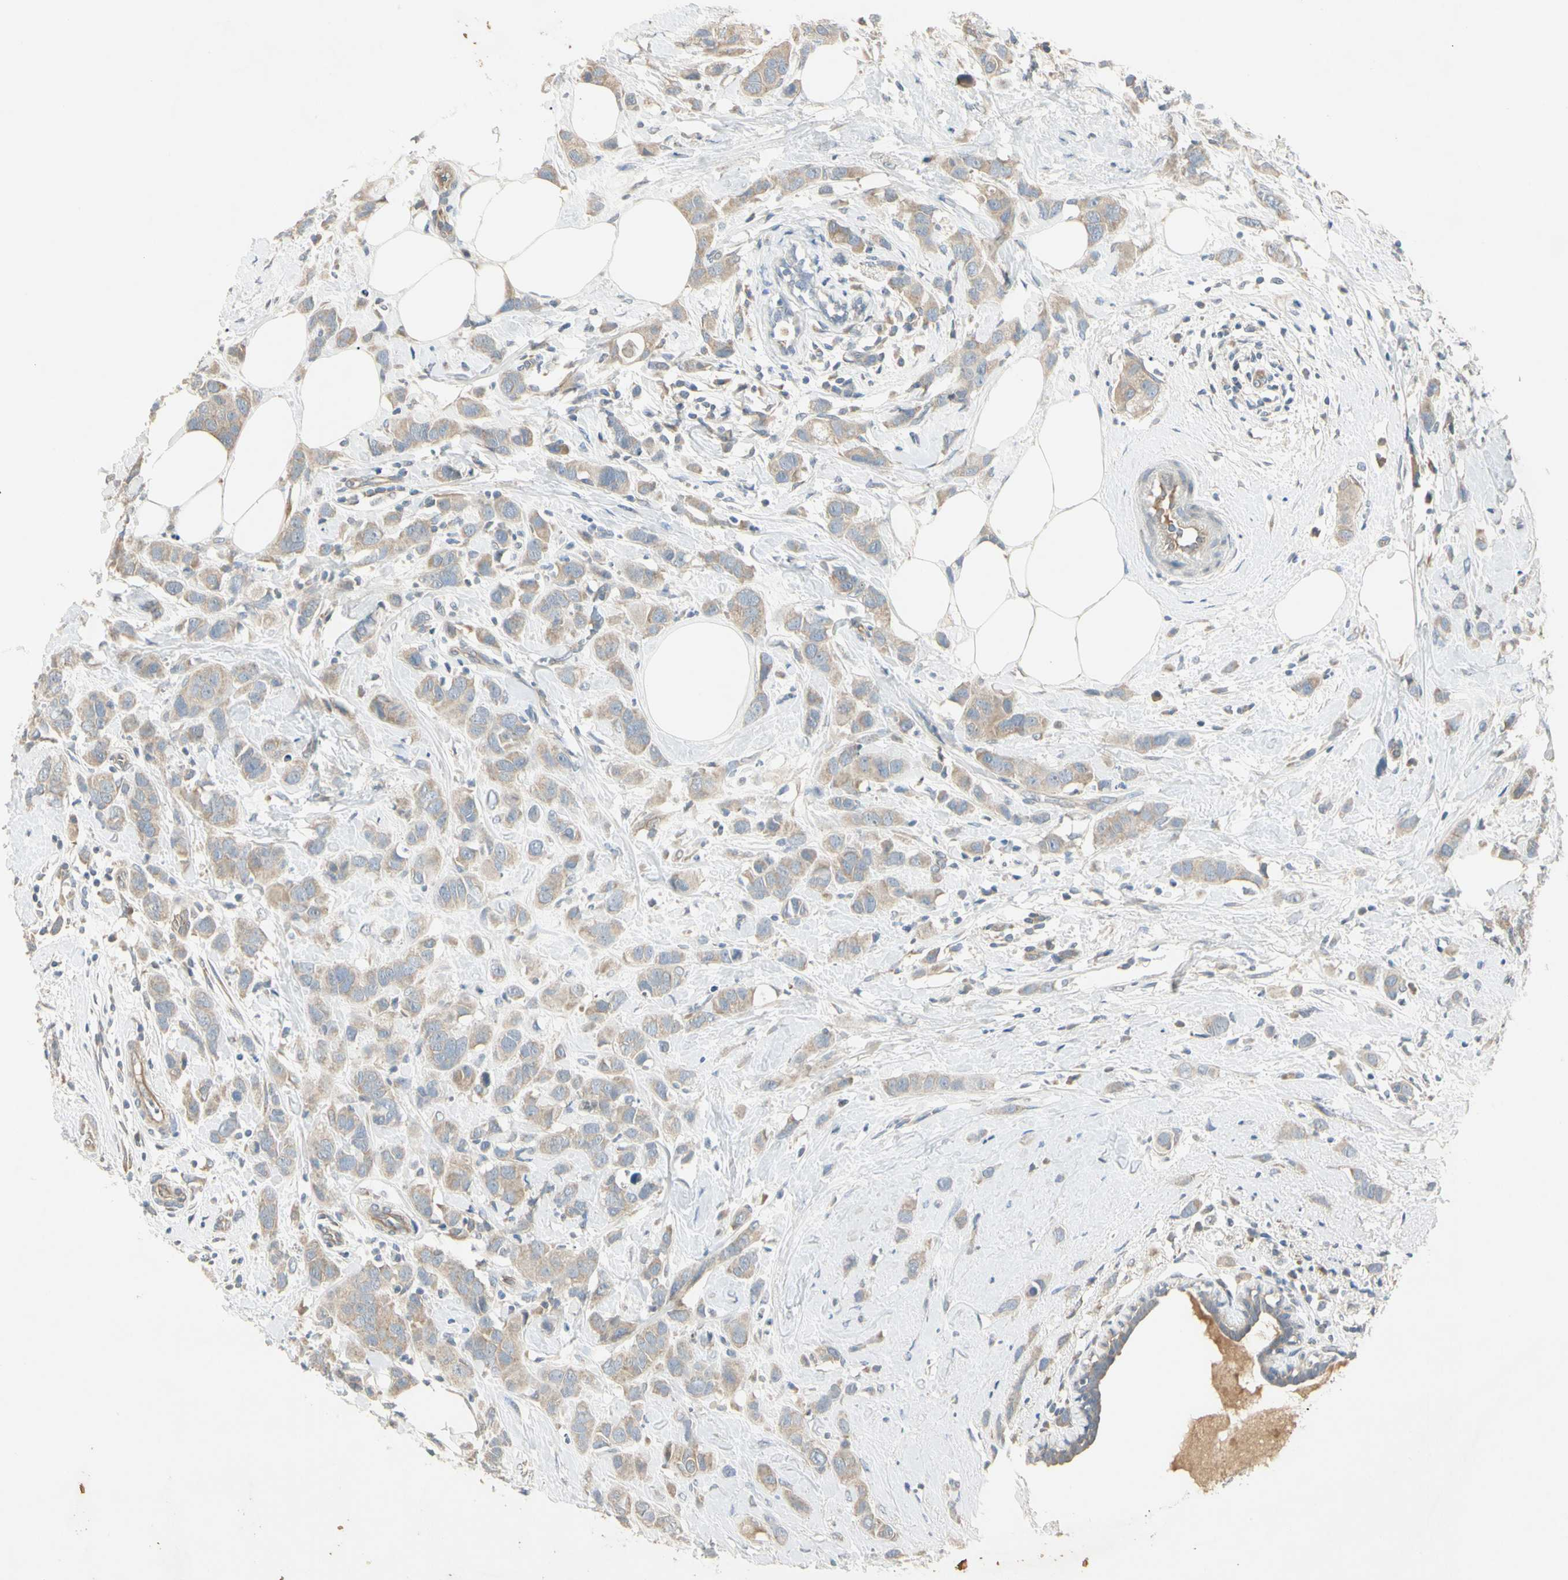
{"staining": {"intensity": "moderate", "quantity": ">75%", "location": "cytoplasmic/membranous"}, "tissue": "breast cancer", "cell_type": "Tumor cells", "image_type": "cancer", "snomed": [{"axis": "morphology", "description": "Normal tissue, NOS"}, {"axis": "morphology", "description": "Duct carcinoma"}, {"axis": "topography", "description": "Breast"}], "caption": "This micrograph shows immunohistochemistry staining of human breast cancer, with medium moderate cytoplasmic/membranous expression in about >75% of tumor cells.", "gene": "PRSS21", "patient": {"sex": "female", "age": 50}}